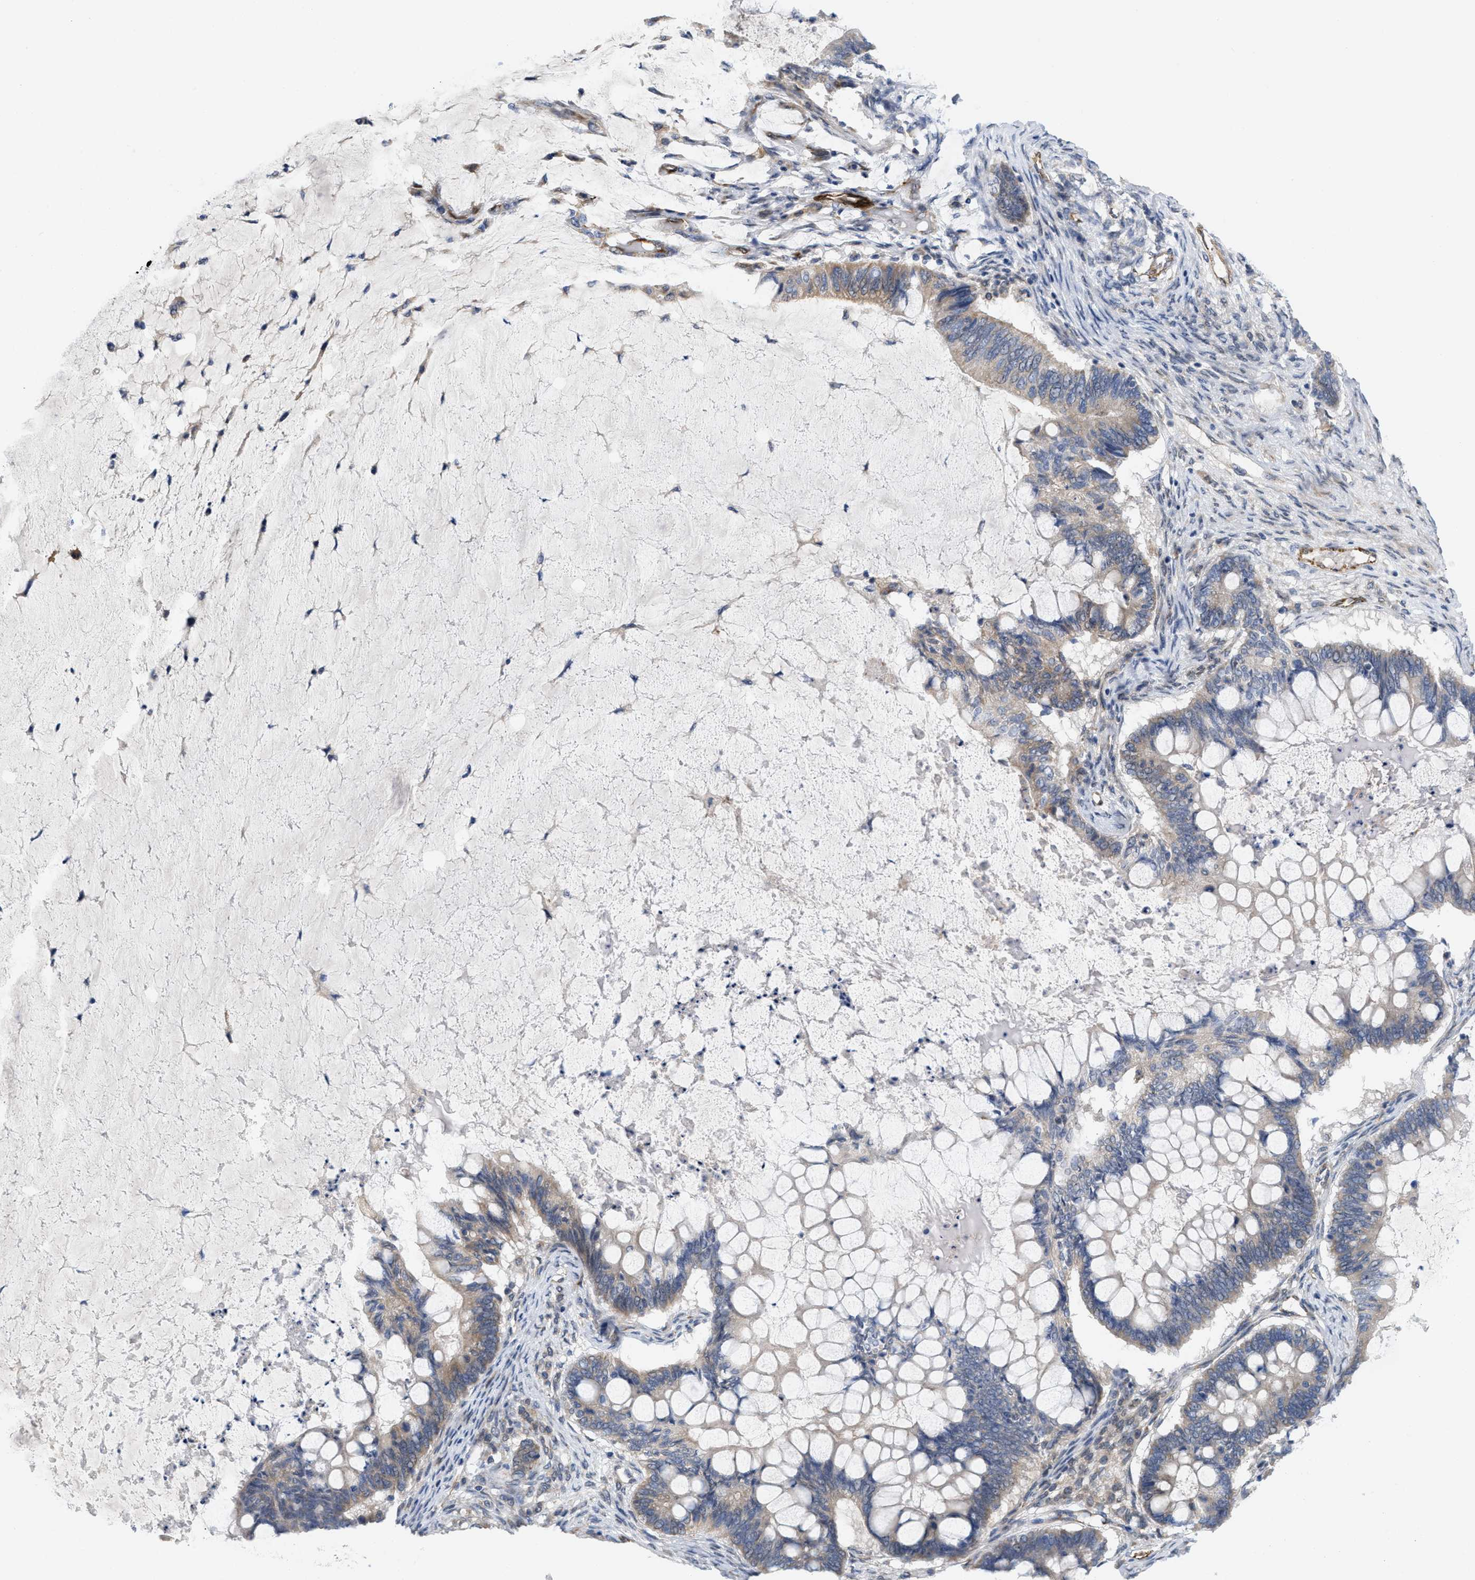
{"staining": {"intensity": "weak", "quantity": "<25%", "location": "cytoplasmic/membranous"}, "tissue": "ovarian cancer", "cell_type": "Tumor cells", "image_type": "cancer", "snomed": [{"axis": "morphology", "description": "Cystadenocarcinoma, mucinous, NOS"}, {"axis": "topography", "description": "Ovary"}], "caption": "DAB immunohistochemical staining of human ovarian cancer (mucinous cystadenocarcinoma) reveals no significant expression in tumor cells. (DAB immunohistochemistry with hematoxylin counter stain).", "gene": "EOGT", "patient": {"sex": "female", "age": 61}}